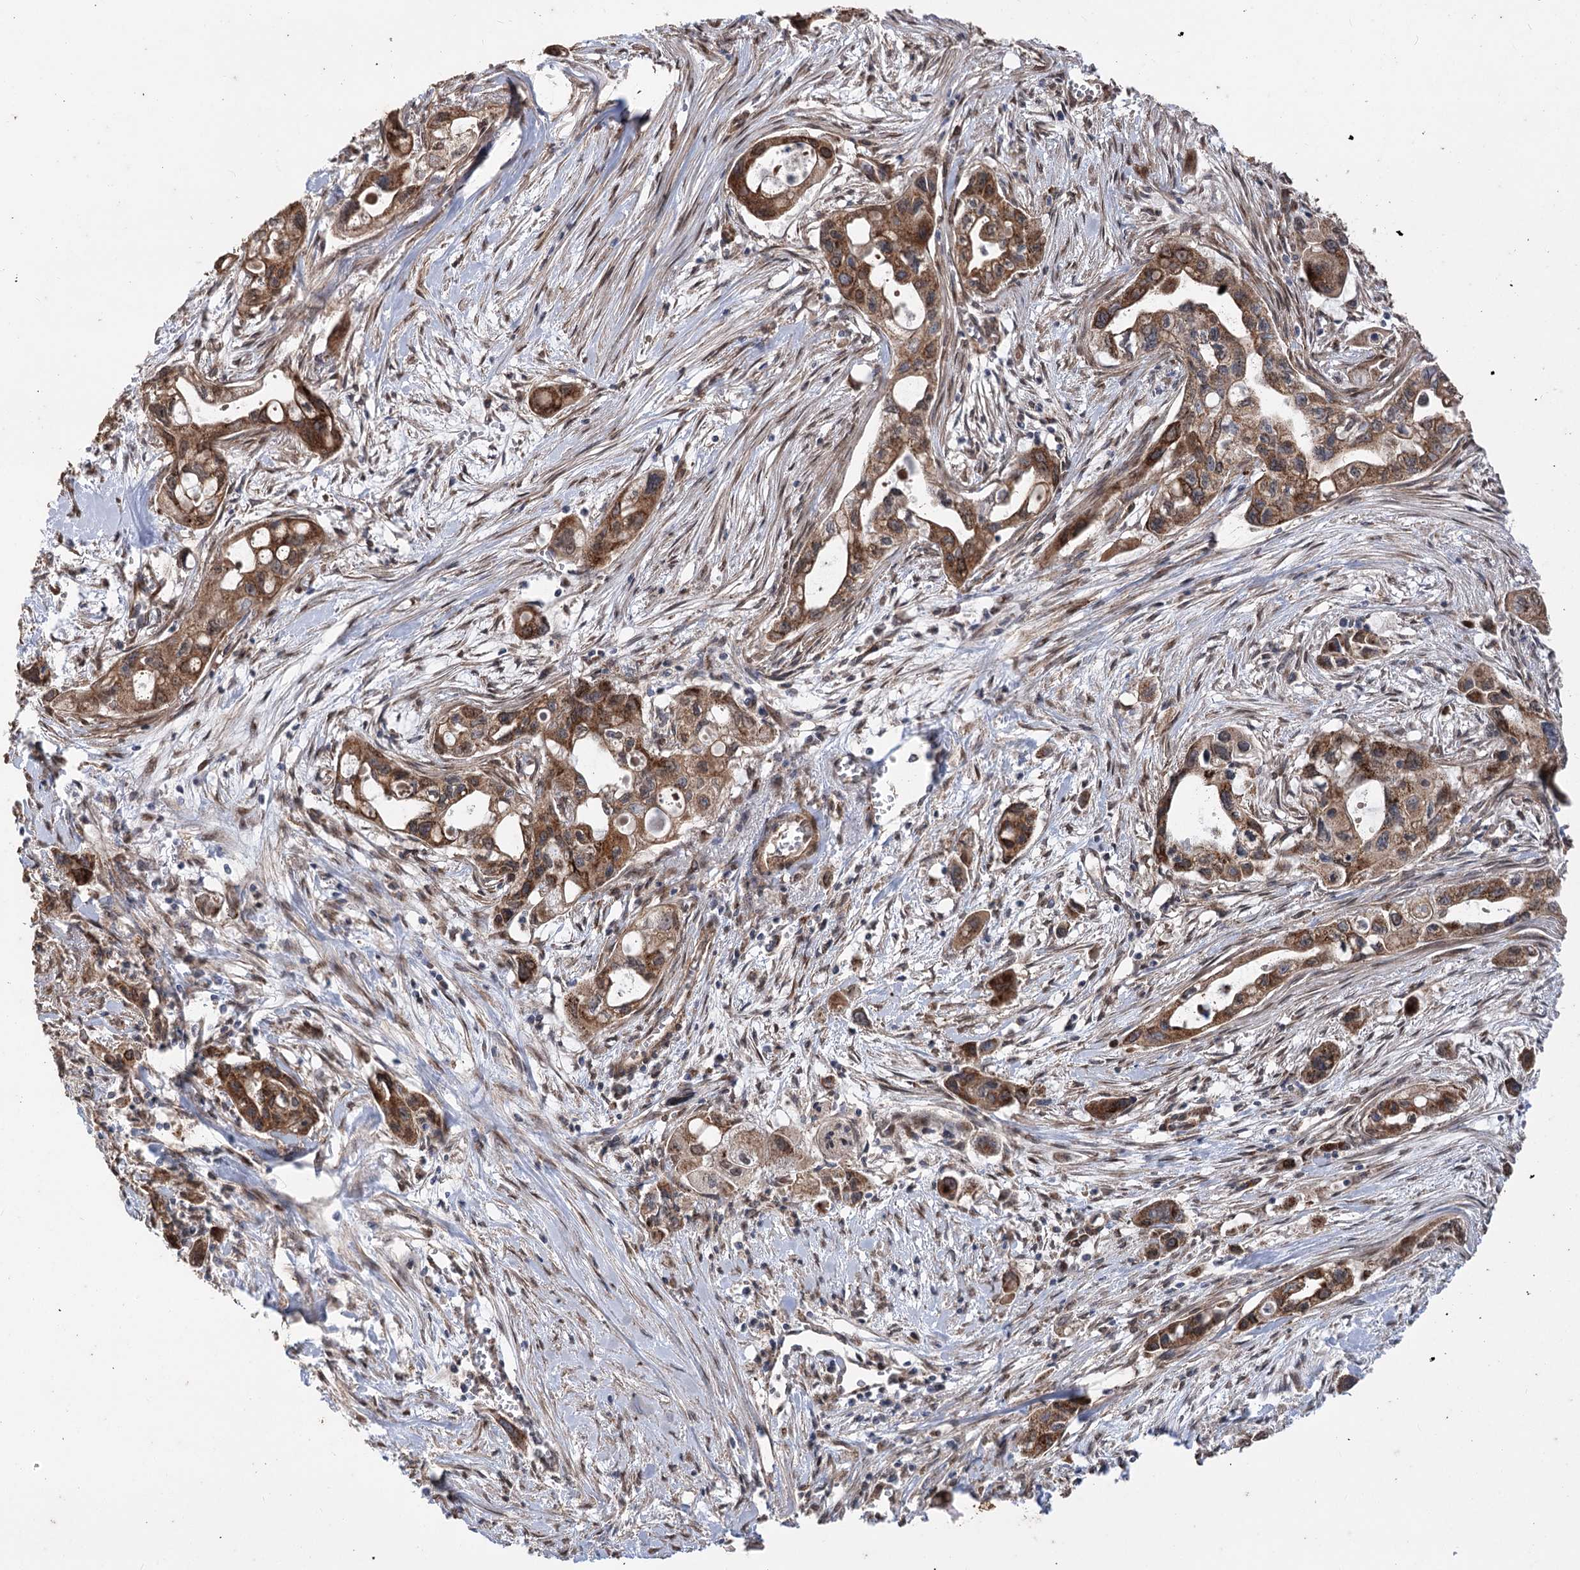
{"staining": {"intensity": "strong", "quantity": ">75%", "location": "cytoplasmic/membranous"}, "tissue": "pancreatic cancer", "cell_type": "Tumor cells", "image_type": "cancer", "snomed": [{"axis": "morphology", "description": "Adenocarcinoma, NOS"}, {"axis": "topography", "description": "Pancreas"}], "caption": "Immunohistochemistry (IHC) of pancreatic cancer (adenocarcinoma) shows high levels of strong cytoplasmic/membranous expression in approximately >75% of tumor cells.", "gene": "ZSCAN23", "patient": {"sex": "male", "age": 75}}